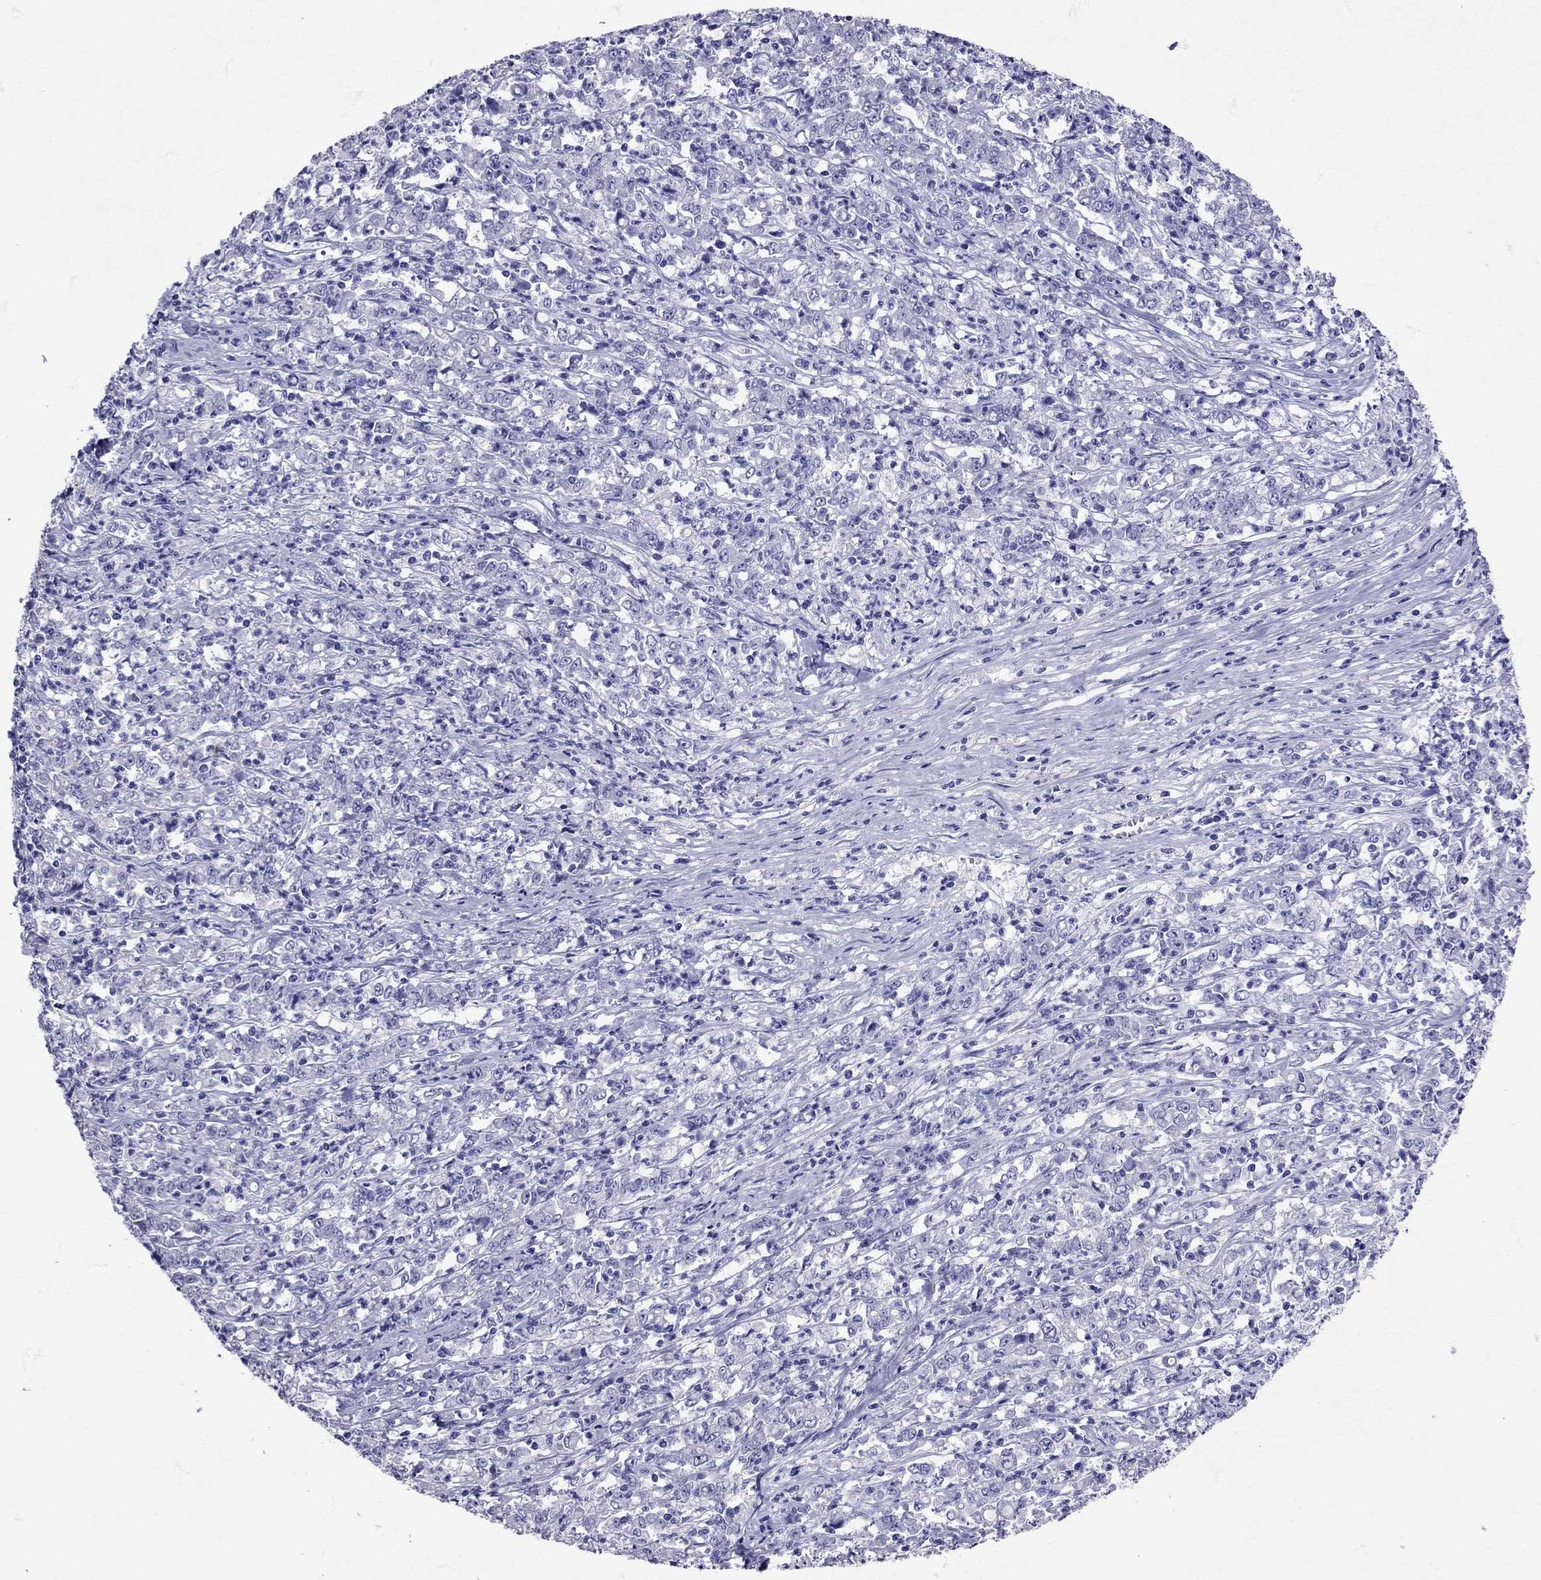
{"staining": {"intensity": "negative", "quantity": "none", "location": "none"}, "tissue": "stomach cancer", "cell_type": "Tumor cells", "image_type": "cancer", "snomed": [{"axis": "morphology", "description": "Adenocarcinoma, NOS"}, {"axis": "topography", "description": "Stomach, lower"}], "caption": "A high-resolution photomicrograph shows IHC staining of stomach cancer, which demonstrates no significant staining in tumor cells.", "gene": "AVP", "patient": {"sex": "female", "age": 71}}